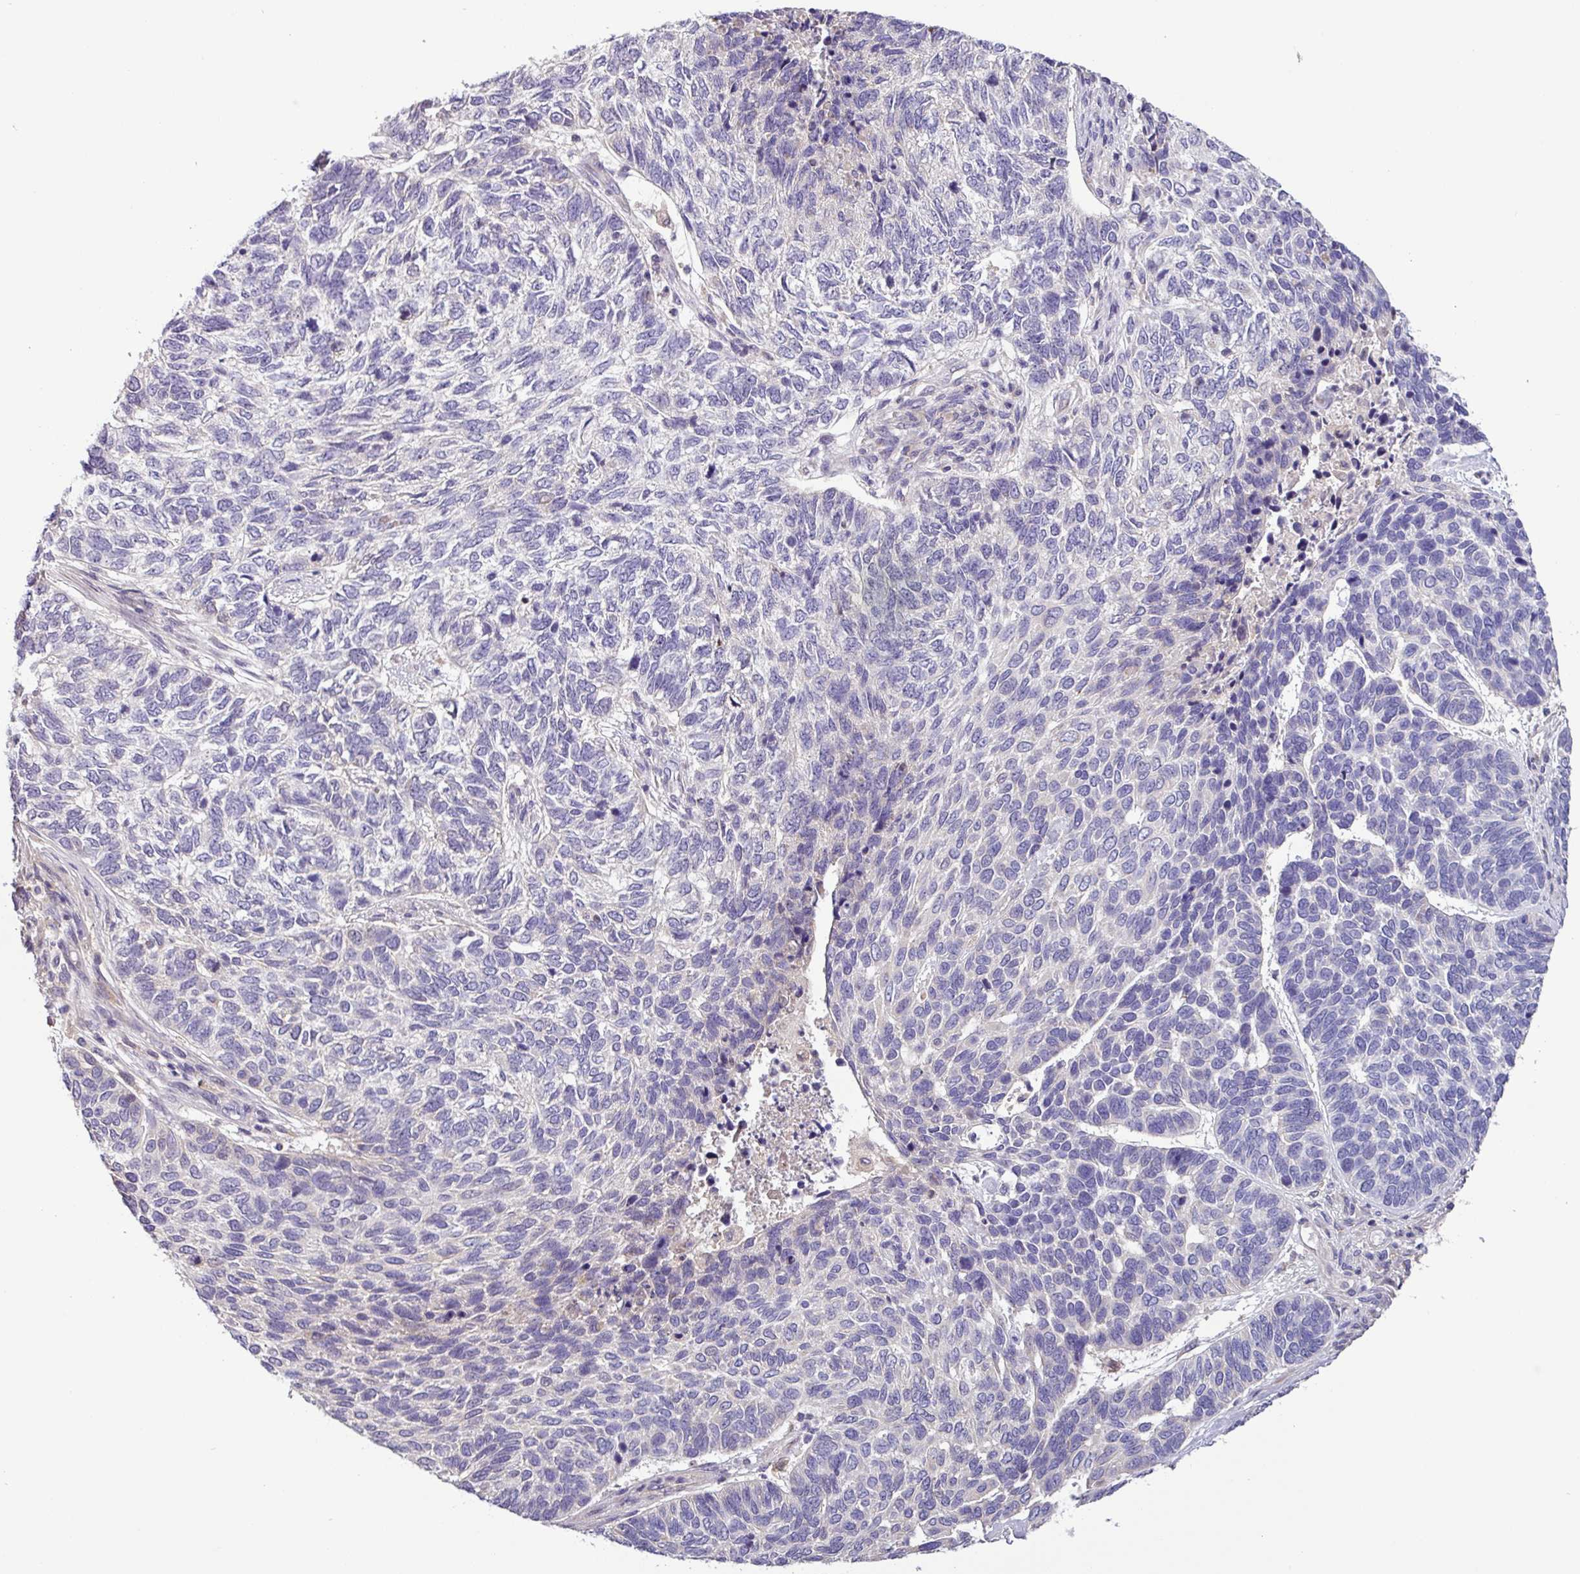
{"staining": {"intensity": "negative", "quantity": "none", "location": "none"}, "tissue": "skin cancer", "cell_type": "Tumor cells", "image_type": "cancer", "snomed": [{"axis": "morphology", "description": "Basal cell carcinoma"}, {"axis": "topography", "description": "Skin"}], "caption": "A histopathology image of human basal cell carcinoma (skin) is negative for staining in tumor cells.", "gene": "SFTPB", "patient": {"sex": "female", "age": 65}}